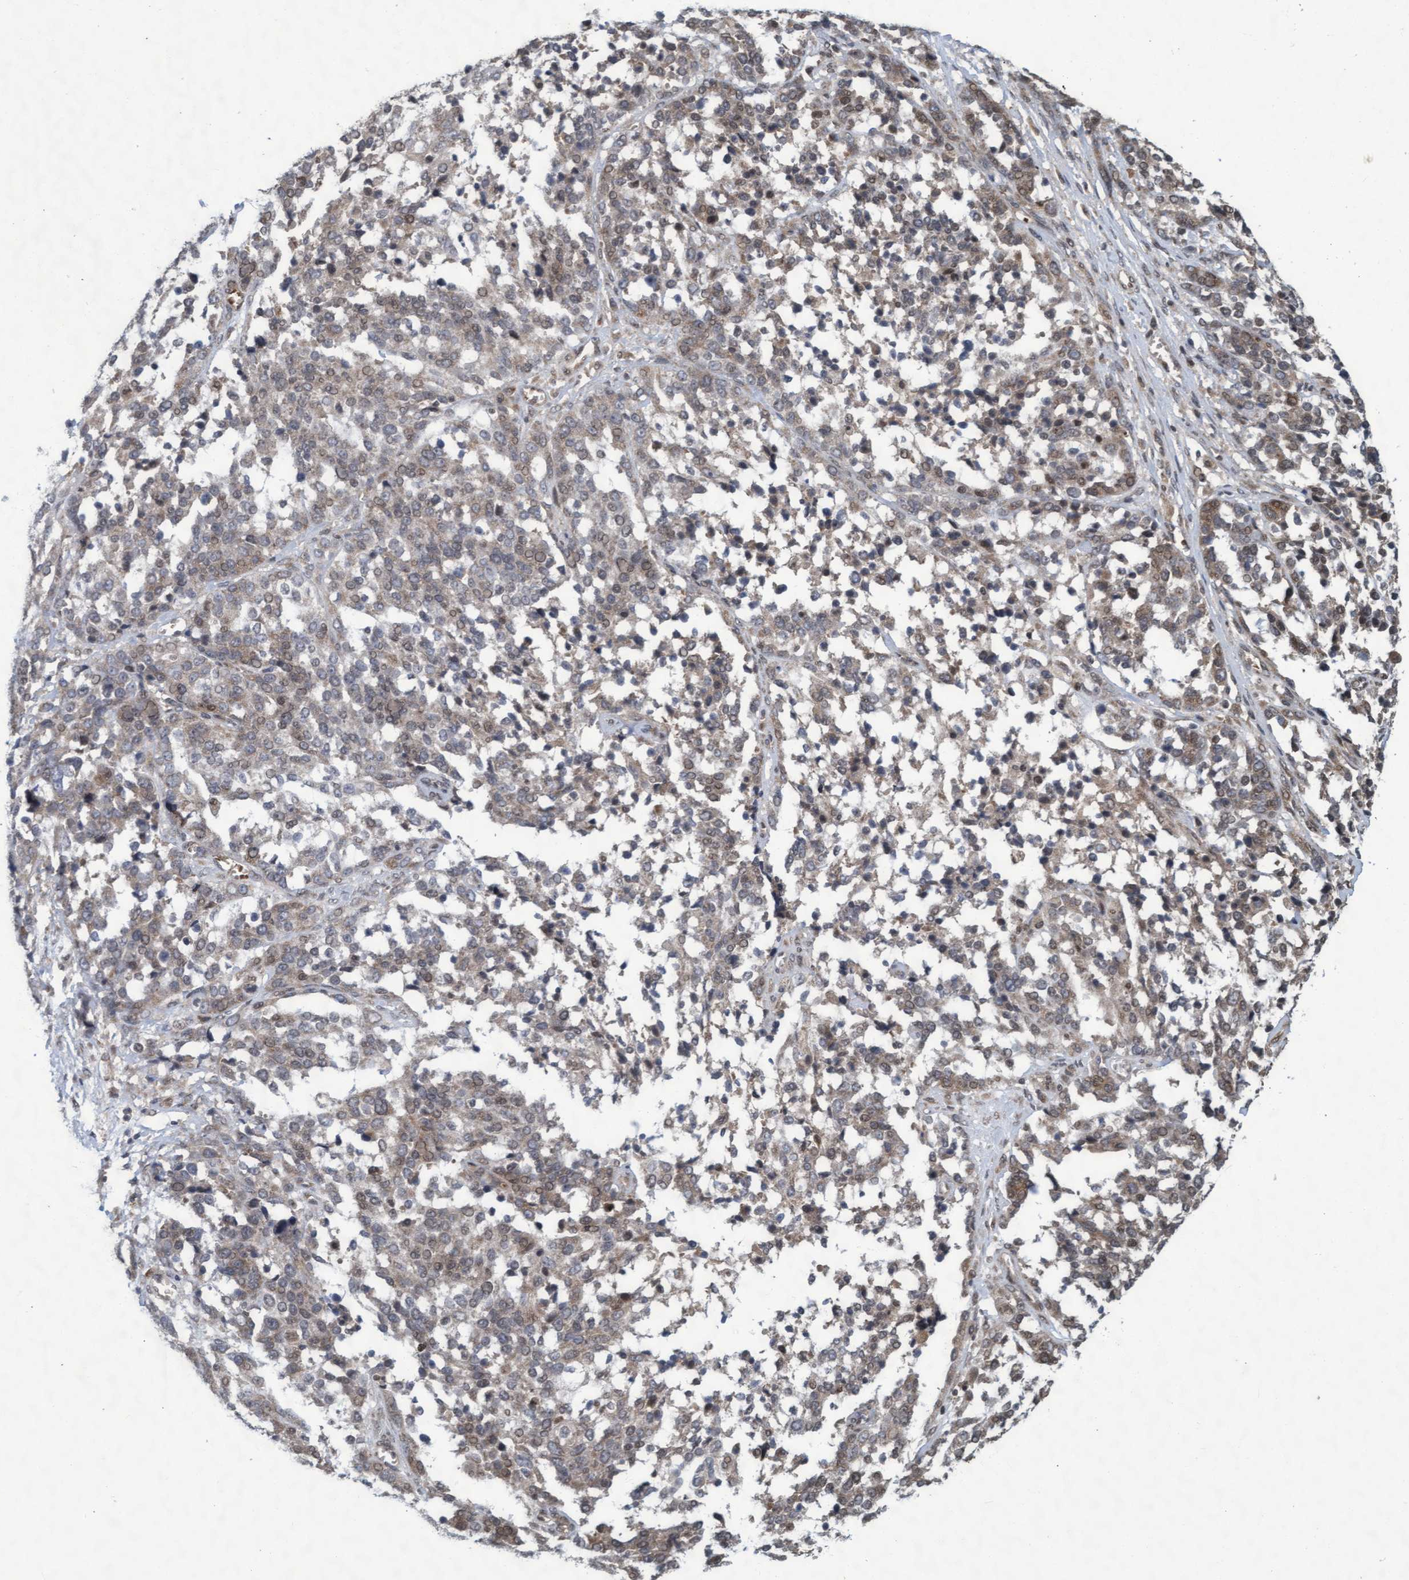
{"staining": {"intensity": "weak", "quantity": "<25%", "location": "cytoplasmic/membranous"}, "tissue": "ovarian cancer", "cell_type": "Tumor cells", "image_type": "cancer", "snomed": [{"axis": "morphology", "description": "Cystadenocarcinoma, serous, NOS"}, {"axis": "topography", "description": "Ovary"}], "caption": "This is an IHC image of ovarian serous cystadenocarcinoma. There is no positivity in tumor cells.", "gene": "KCNC2", "patient": {"sex": "female", "age": 44}}